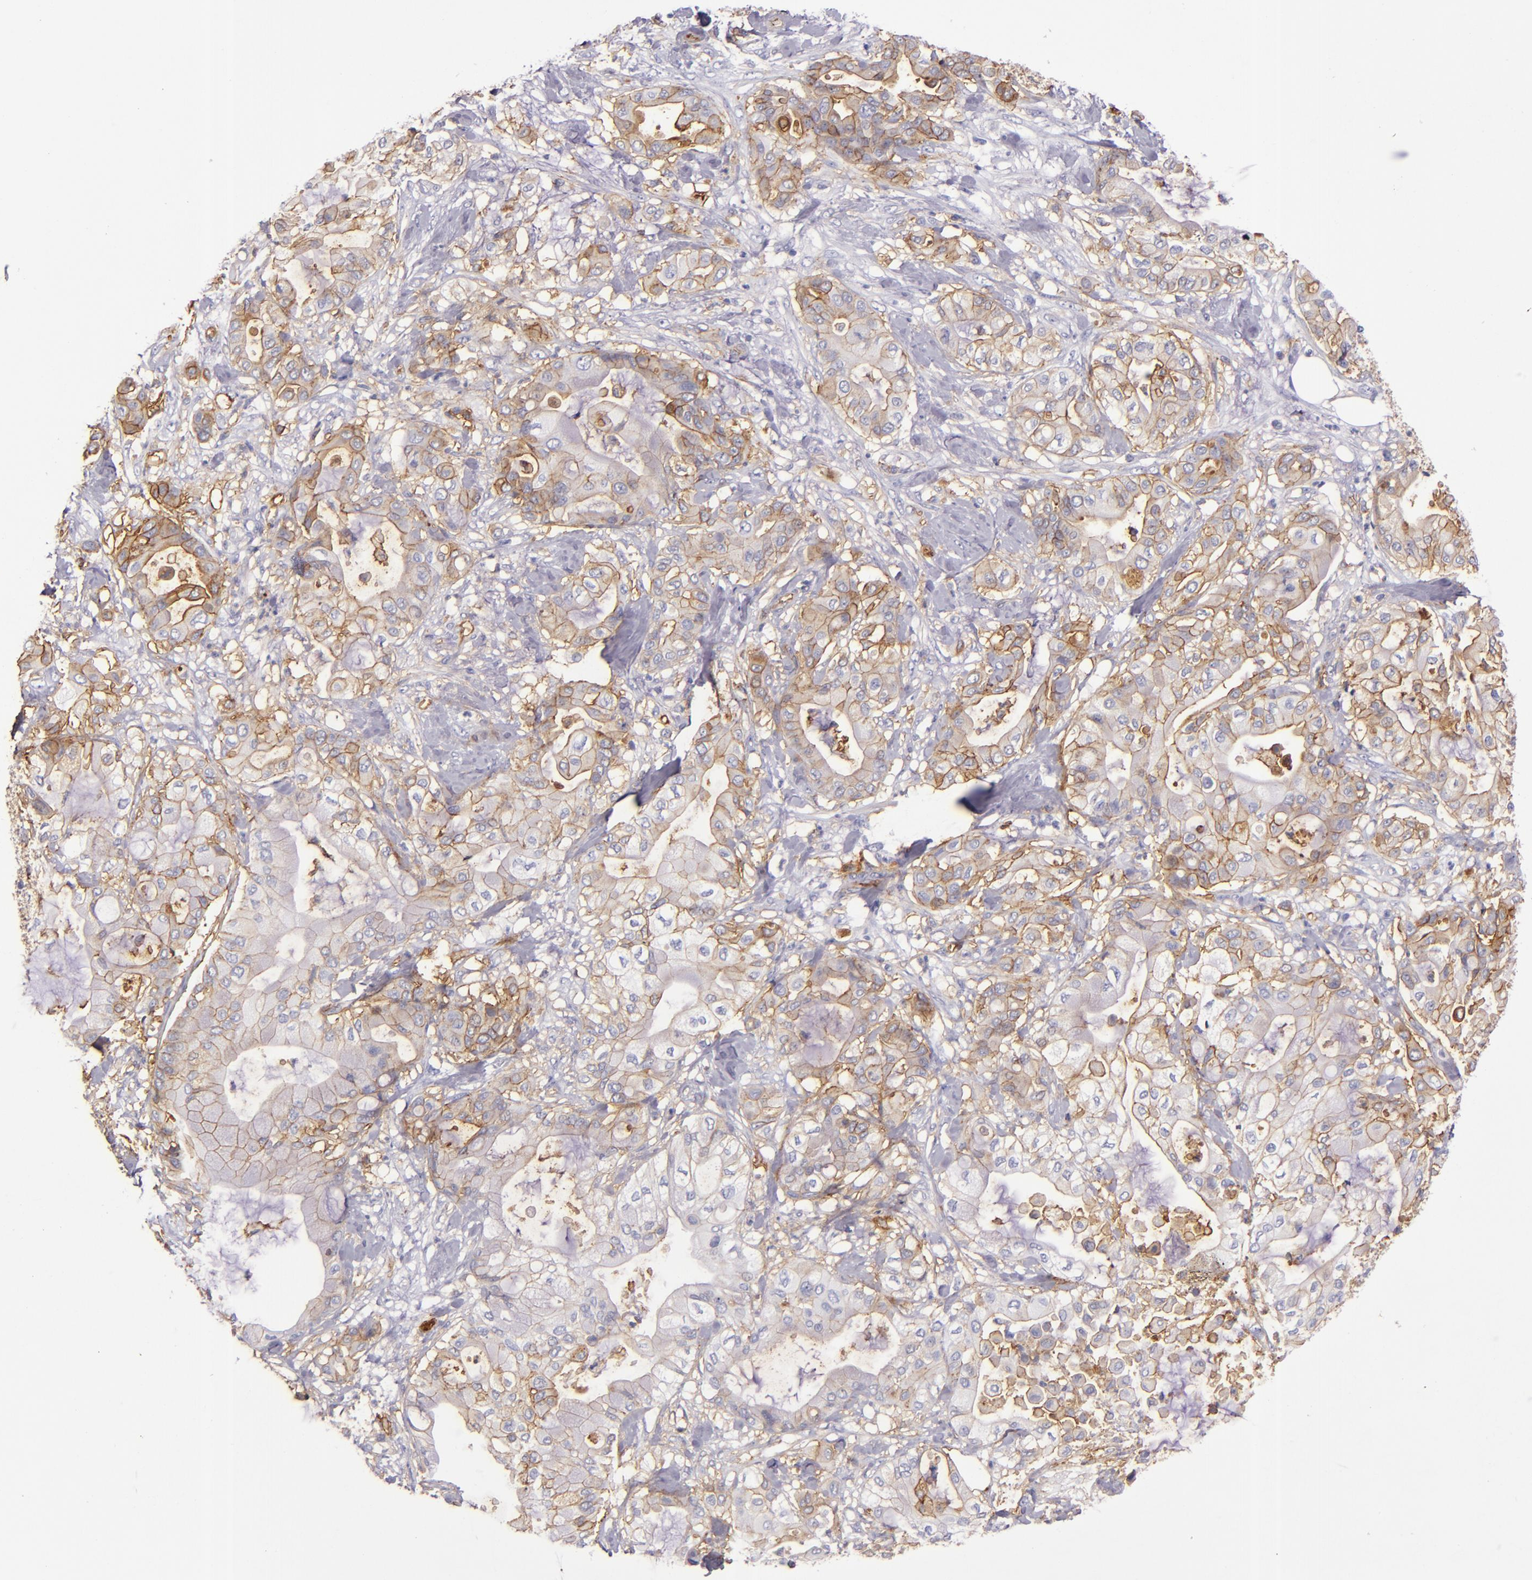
{"staining": {"intensity": "moderate", "quantity": ">75%", "location": "cytoplasmic/membranous"}, "tissue": "pancreatic cancer", "cell_type": "Tumor cells", "image_type": "cancer", "snomed": [{"axis": "morphology", "description": "Adenocarcinoma, NOS"}, {"axis": "morphology", "description": "Adenocarcinoma, metastatic, NOS"}, {"axis": "topography", "description": "Lymph node"}, {"axis": "topography", "description": "Pancreas"}, {"axis": "topography", "description": "Duodenum"}], "caption": "Human pancreatic adenocarcinoma stained for a protein (brown) reveals moderate cytoplasmic/membranous positive staining in about >75% of tumor cells.", "gene": "CD9", "patient": {"sex": "female", "age": 64}}